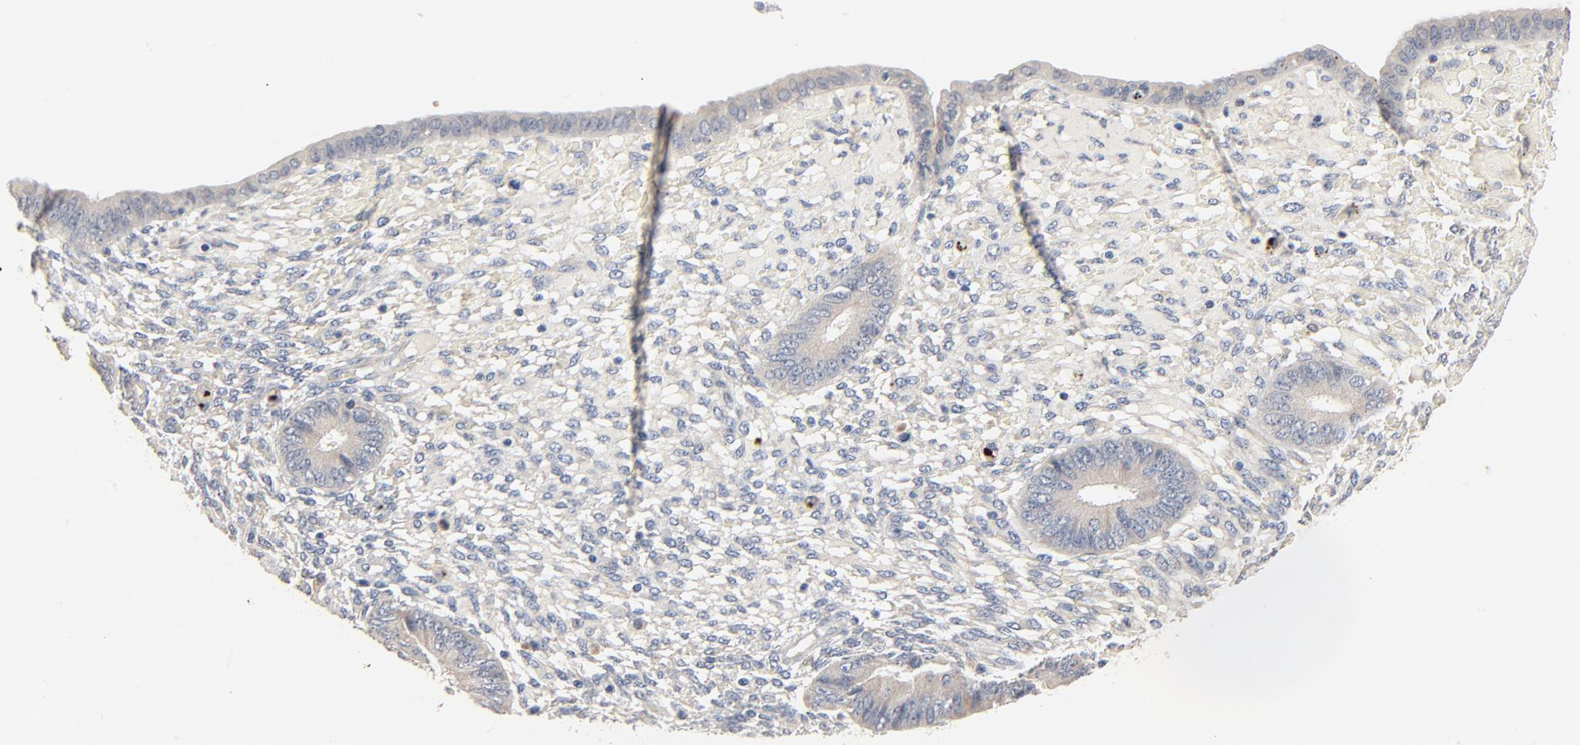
{"staining": {"intensity": "negative", "quantity": "none", "location": "none"}, "tissue": "endometrium", "cell_type": "Cells in endometrial stroma", "image_type": "normal", "snomed": [{"axis": "morphology", "description": "Normal tissue, NOS"}, {"axis": "topography", "description": "Endometrium"}], "caption": "This image is of benign endometrium stained with immunohistochemistry (IHC) to label a protein in brown with the nuclei are counter-stained blue. There is no staining in cells in endometrial stroma. (IHC, brightfield microscopy, high magnification).", "gene": "ZDHHC8", "patient": {"sex": "female", "age": 42}}